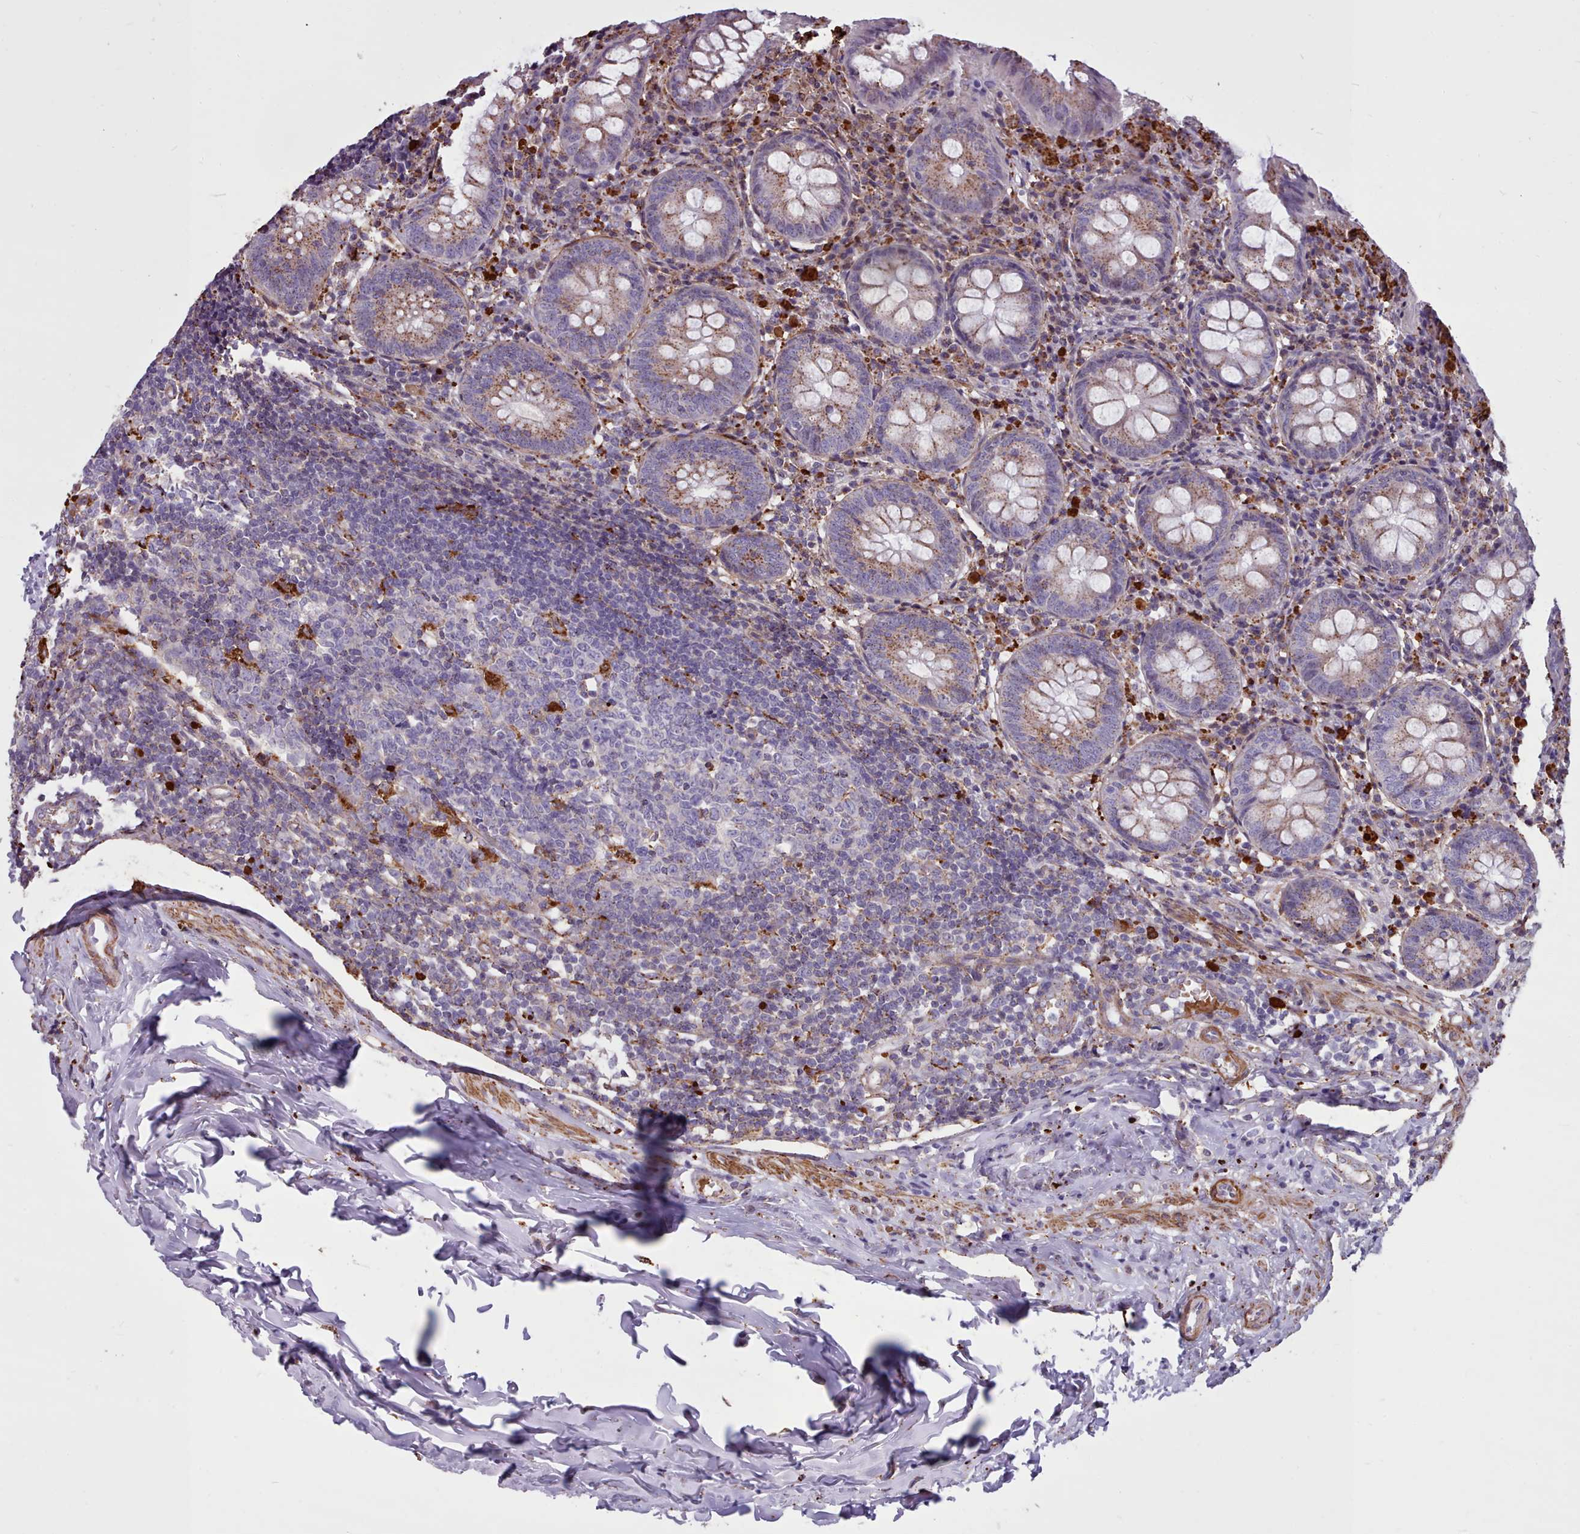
{"staining": {"intensity": "weak", "quantity": ">75%", "location": "cytoplasmic/membranous"}, "tissue": "appendix", "cell_type": "Glandular cells", "image_type": "normal", "snomed": [{"axis": "morphology", "description": "Normal tissue, NOS"}, {"axis": "topography", "description": "Appendix"}], "caption": "Appendix stained with DAB immunohistochemistry (IHC) reveals low levels of weak cytoplasmic/membranous staining in about >75% of glandular cells.", "gene": "PACSIN3", "patient": {"sex": "female", "age": 54}}